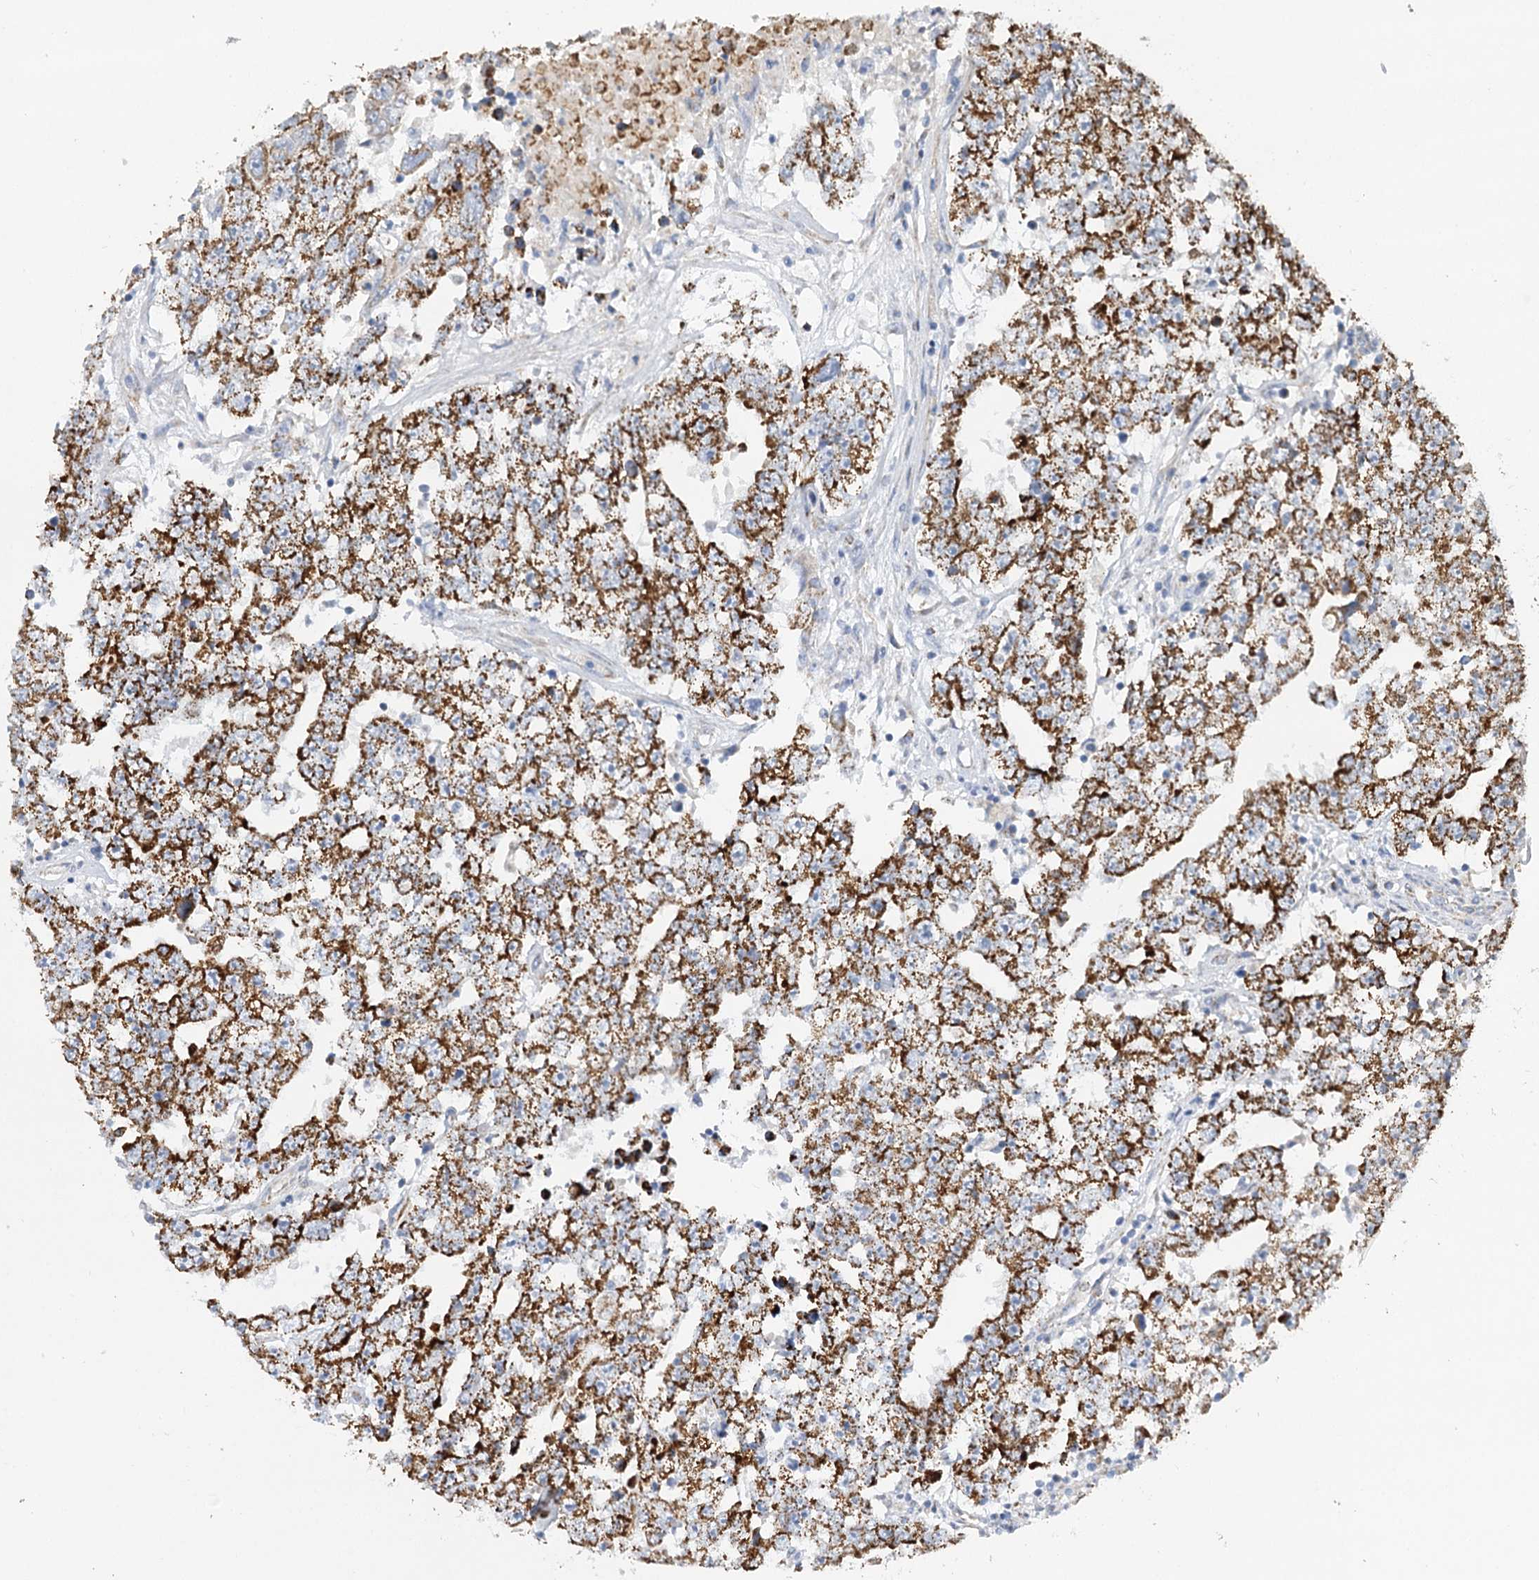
{"staining": {"intensity": "strong", "quantity": ">75%", "location": "cytoplasmic/membranous"}, "tissue": "testis cancer", "cell_type": "Tumor cells", "image_type": "cancer", "snomed": [{"axis": "morphology", "description": "Carcinoma, Embryonal, NOS"}, {"axis": "topography", "description": "Testis"}], "caption": "IHC micrograph of neoplastic tissue: human embryonal carcinoma (testis) stained using immunohistochemistry (IHC) demonstrates high levels of strong protein expression localized specifically in the cytoplasmic/membranous of tumor cells, appearing as a cytoplasmic/membranous brown color.", "gene": "DHTKD1", "patient": {"sex": "male", "age": 25}}